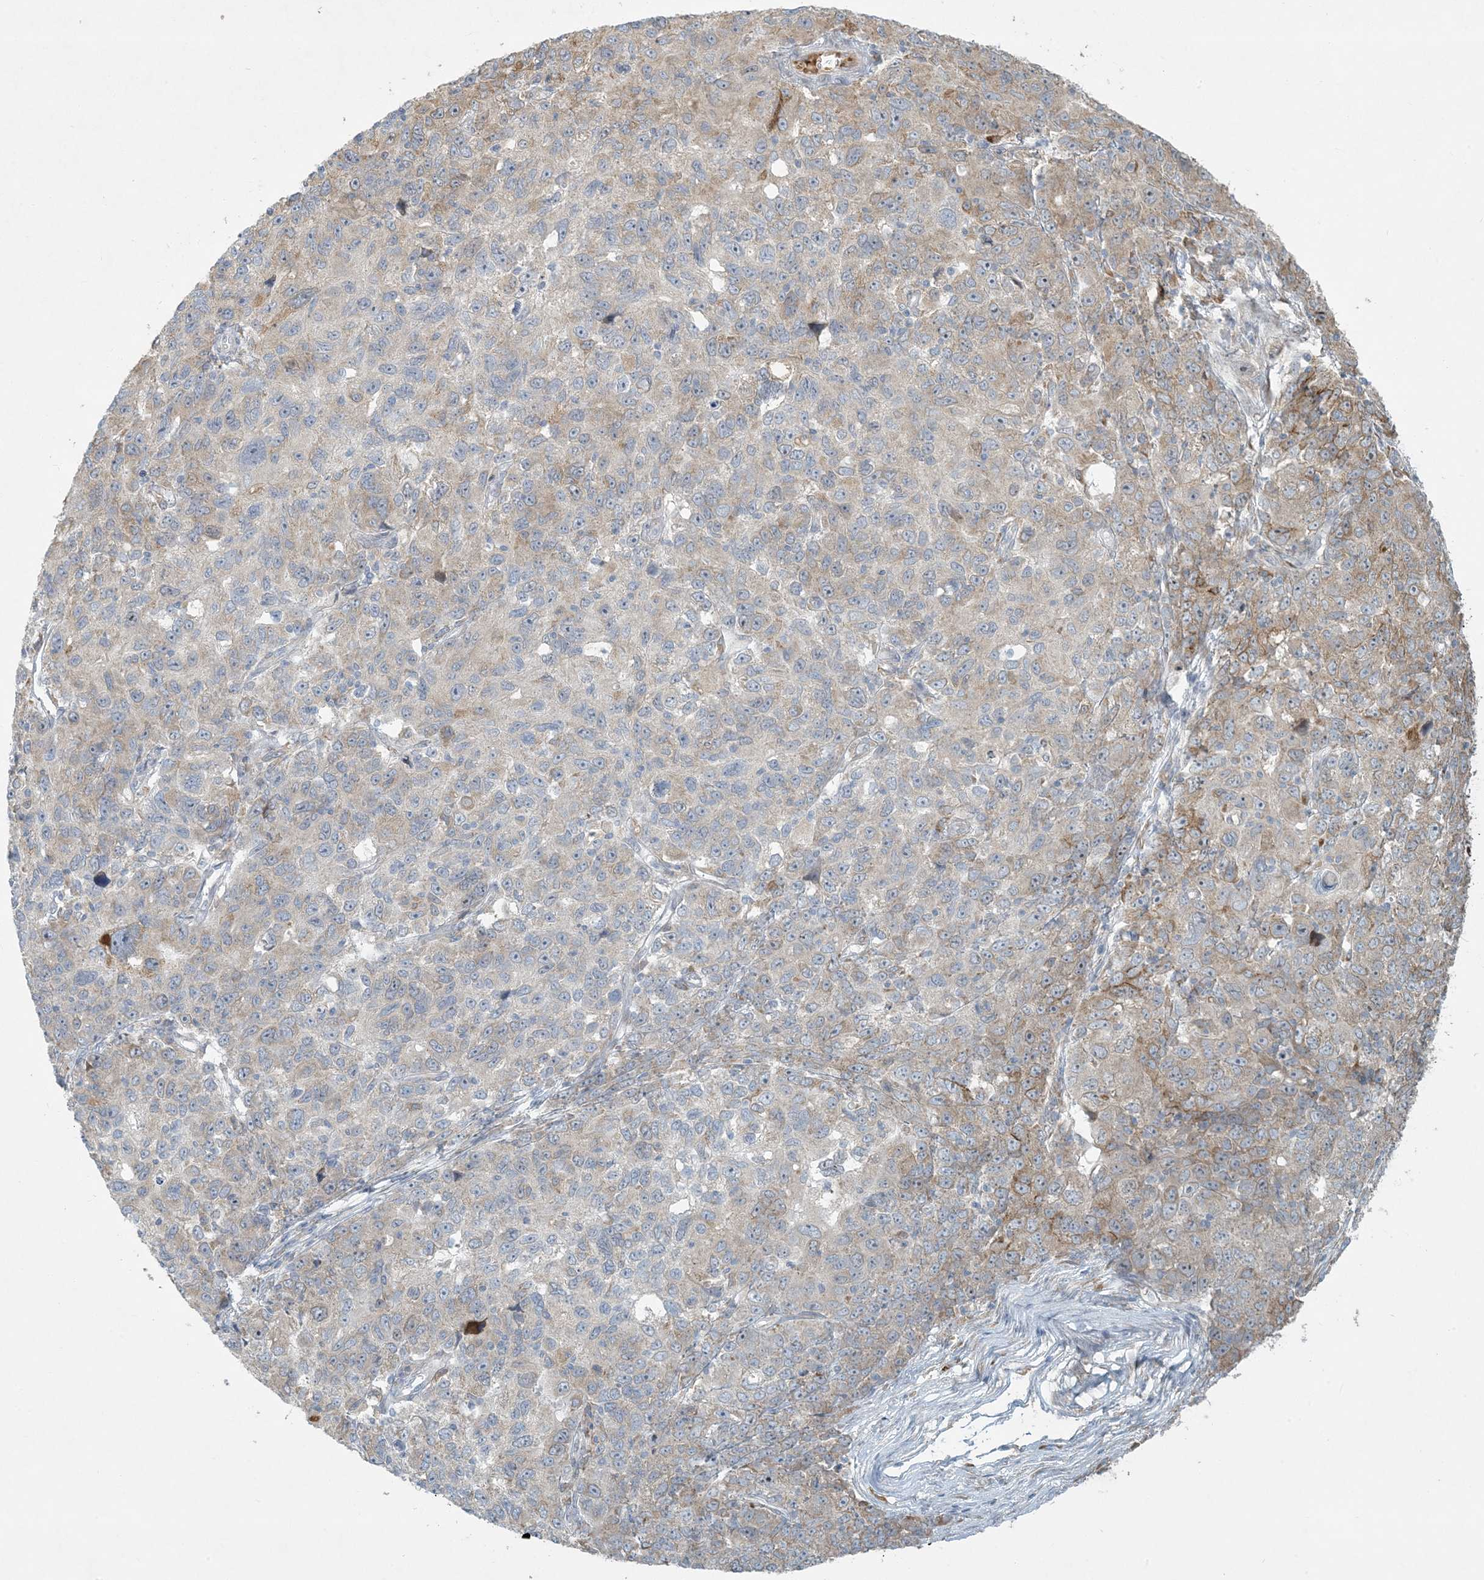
{"staining": {"intensity": "moderate", "quantity": "<25%", "location": "cytoplasmic/membranous"}, "tissue": "ovarian cancer", "cell_type": "Tumor cells", "image_type": "cancer", "snomed": [{"axis": "morphology", "description": "Carcinoma, endometroid"}, {"axis": "topography", "description": "Ovary"}], "caption": "A brown stain shows moderate cytoplasmic/membranous expression of a protein in human ovarian cancer tumor cells. (Brightfield microscopy of DAB IHC at high magnification).", "gene": "HACL1", "patient": {"sex": "female", "age": 42}}